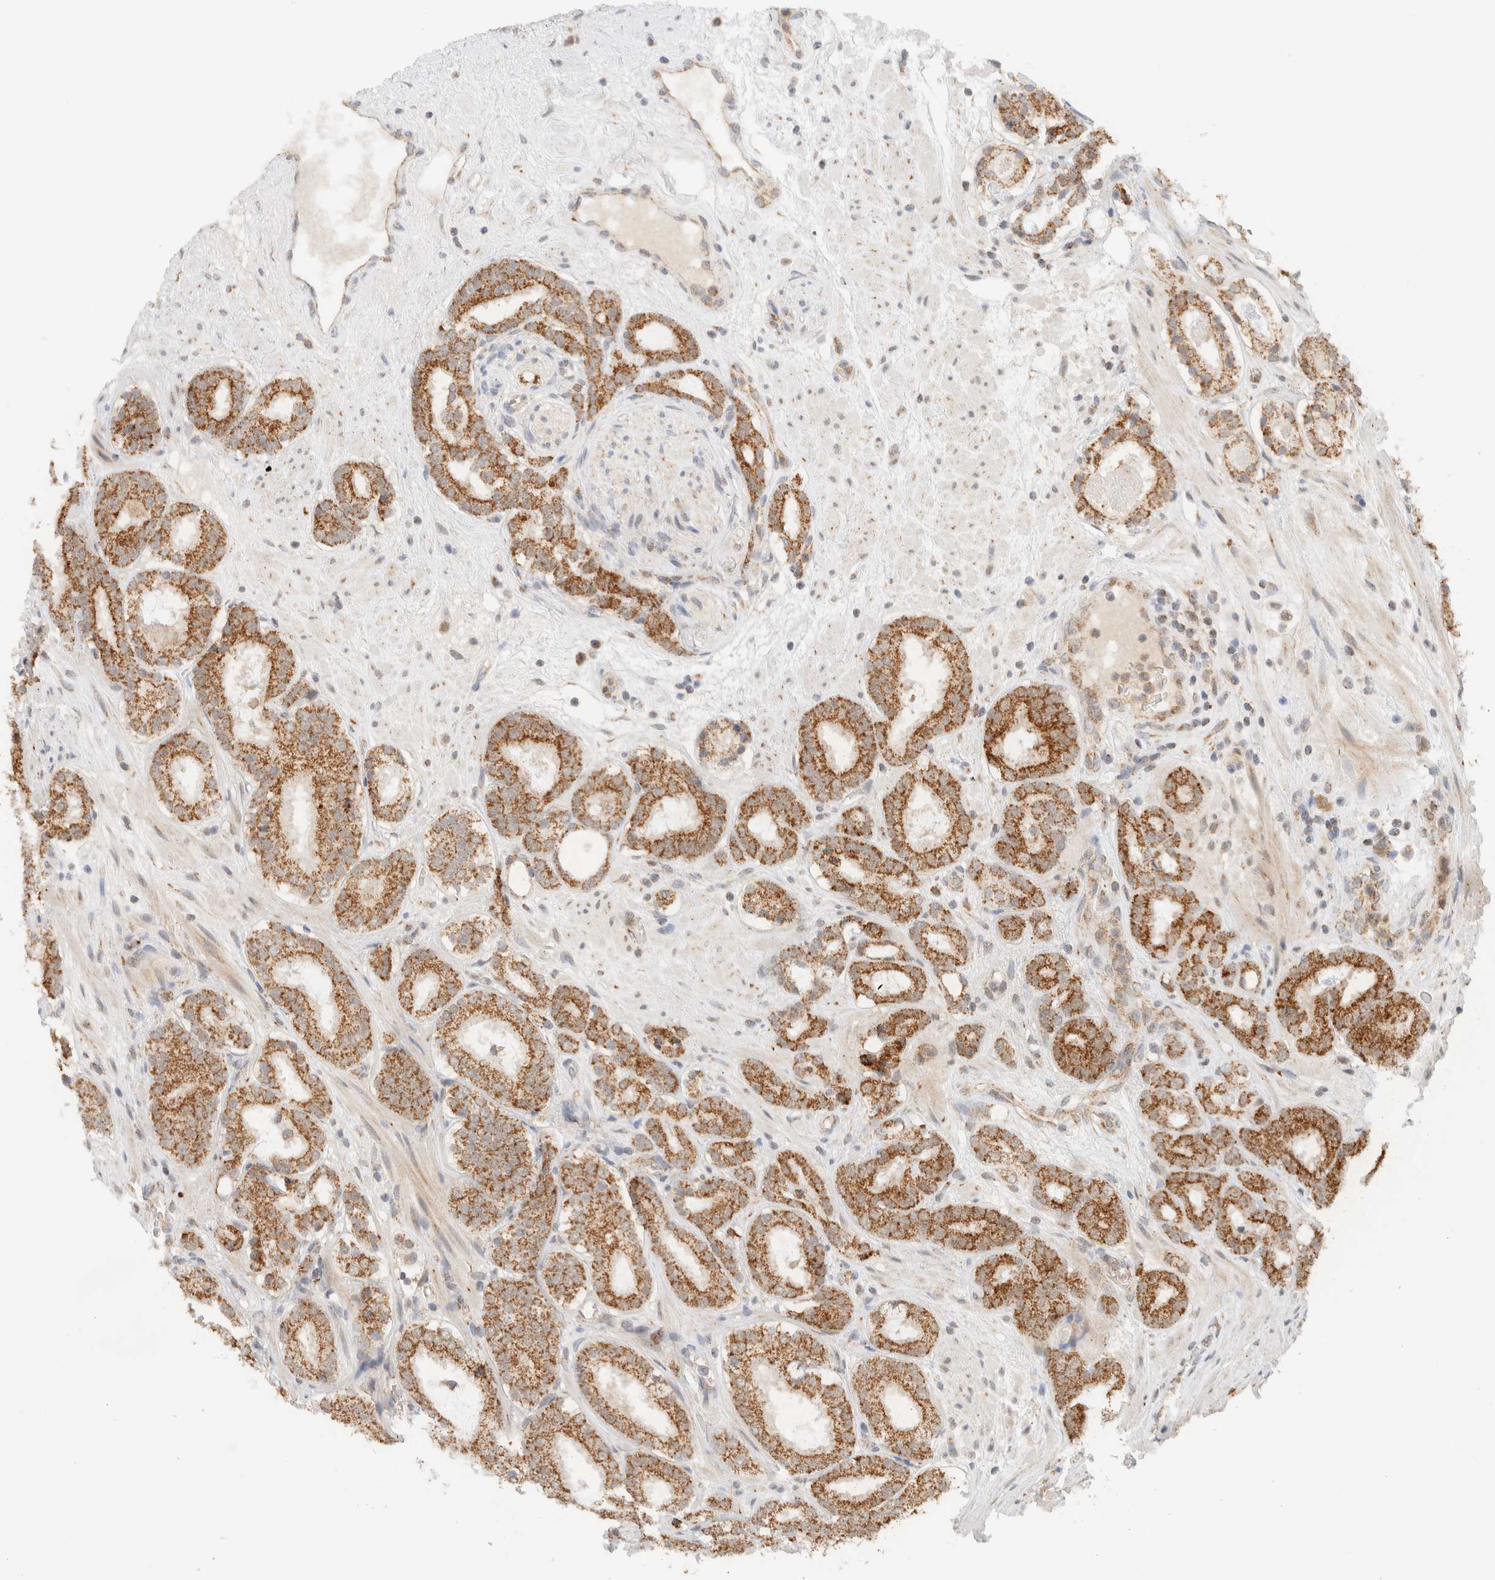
{"staining": {"intensity": "strong", "quantity": ">75%", "location": "cytoplasmic/membranous"}, "tissue": "prostate cancer", "cell_type": "Tumor cells", "image_type": "cancer", "snomed": [{"axis": "morphology", "description": "Adenocarcinoma, Low grade"}, {"axis": "topography", "description": "Prostate"}], "caption": "A brown stain shows strong cytoplasmic/membranous positivity of a protein in prostate adenocarcinoma (low-grade) tumor cells.", "gene": "MRPL41", "patient": {"sex": "male", "age": 69}}